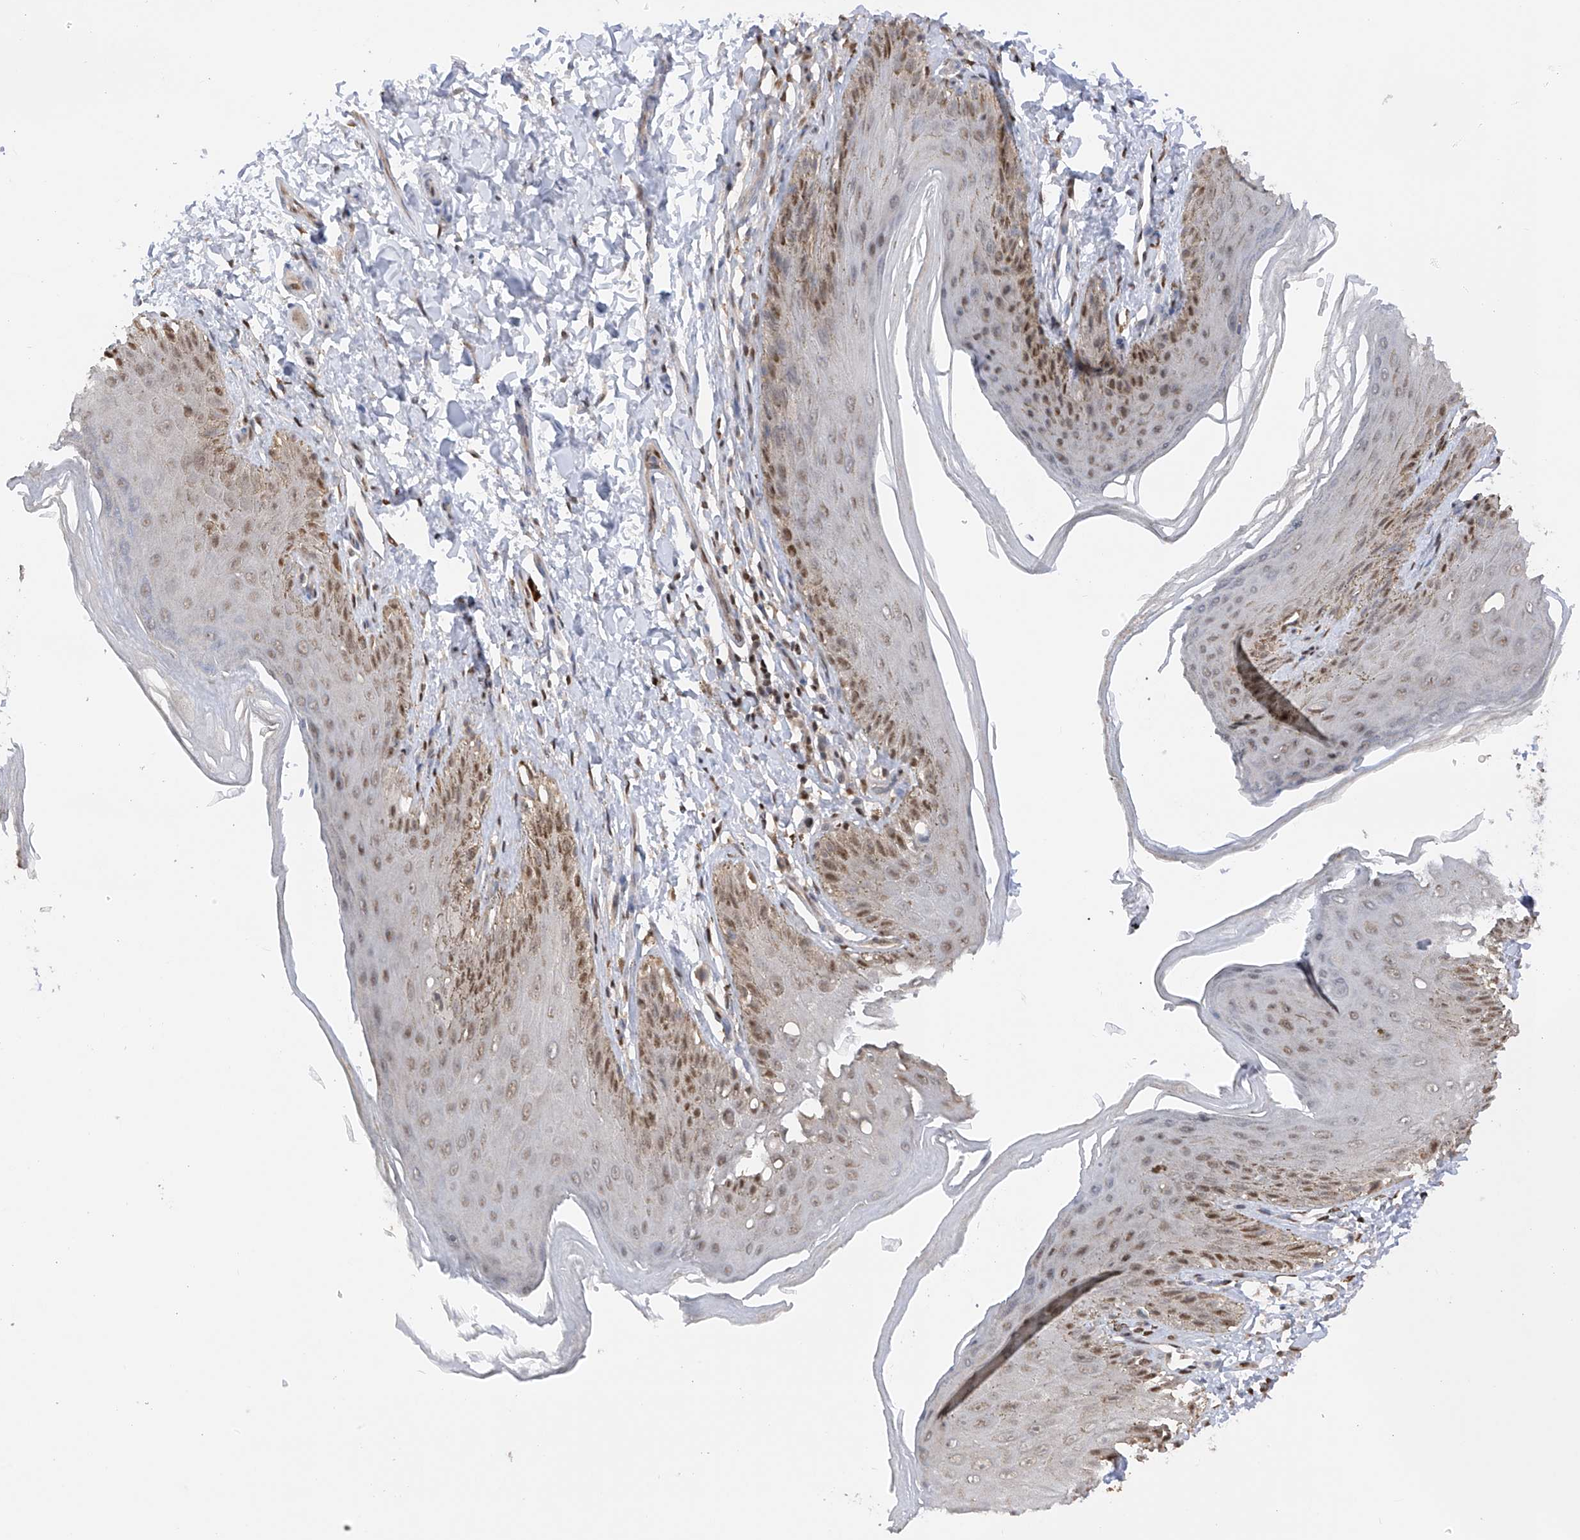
{"staining": {"intensity": "moderate", "quantity": "25%-75%", "location": "nuclear"}, "tissue": "skin", "cell_type": "Epidermal cells", "image_type": "normal", "snomed": [{"axis": "morphology", "description": "Normal tissue, NOS"}, {"axis": "topography", "description": "Anal"}], "caption": "Brown immunohistochemical staining in normal skin exhibits moderate nuclear expression in about 25%-75% of epidermal cells. (DAB IHC with brightfield microscopy, high magnification).", "gene": "PMM1", "patient": {"sex": "male", "age": 44}}